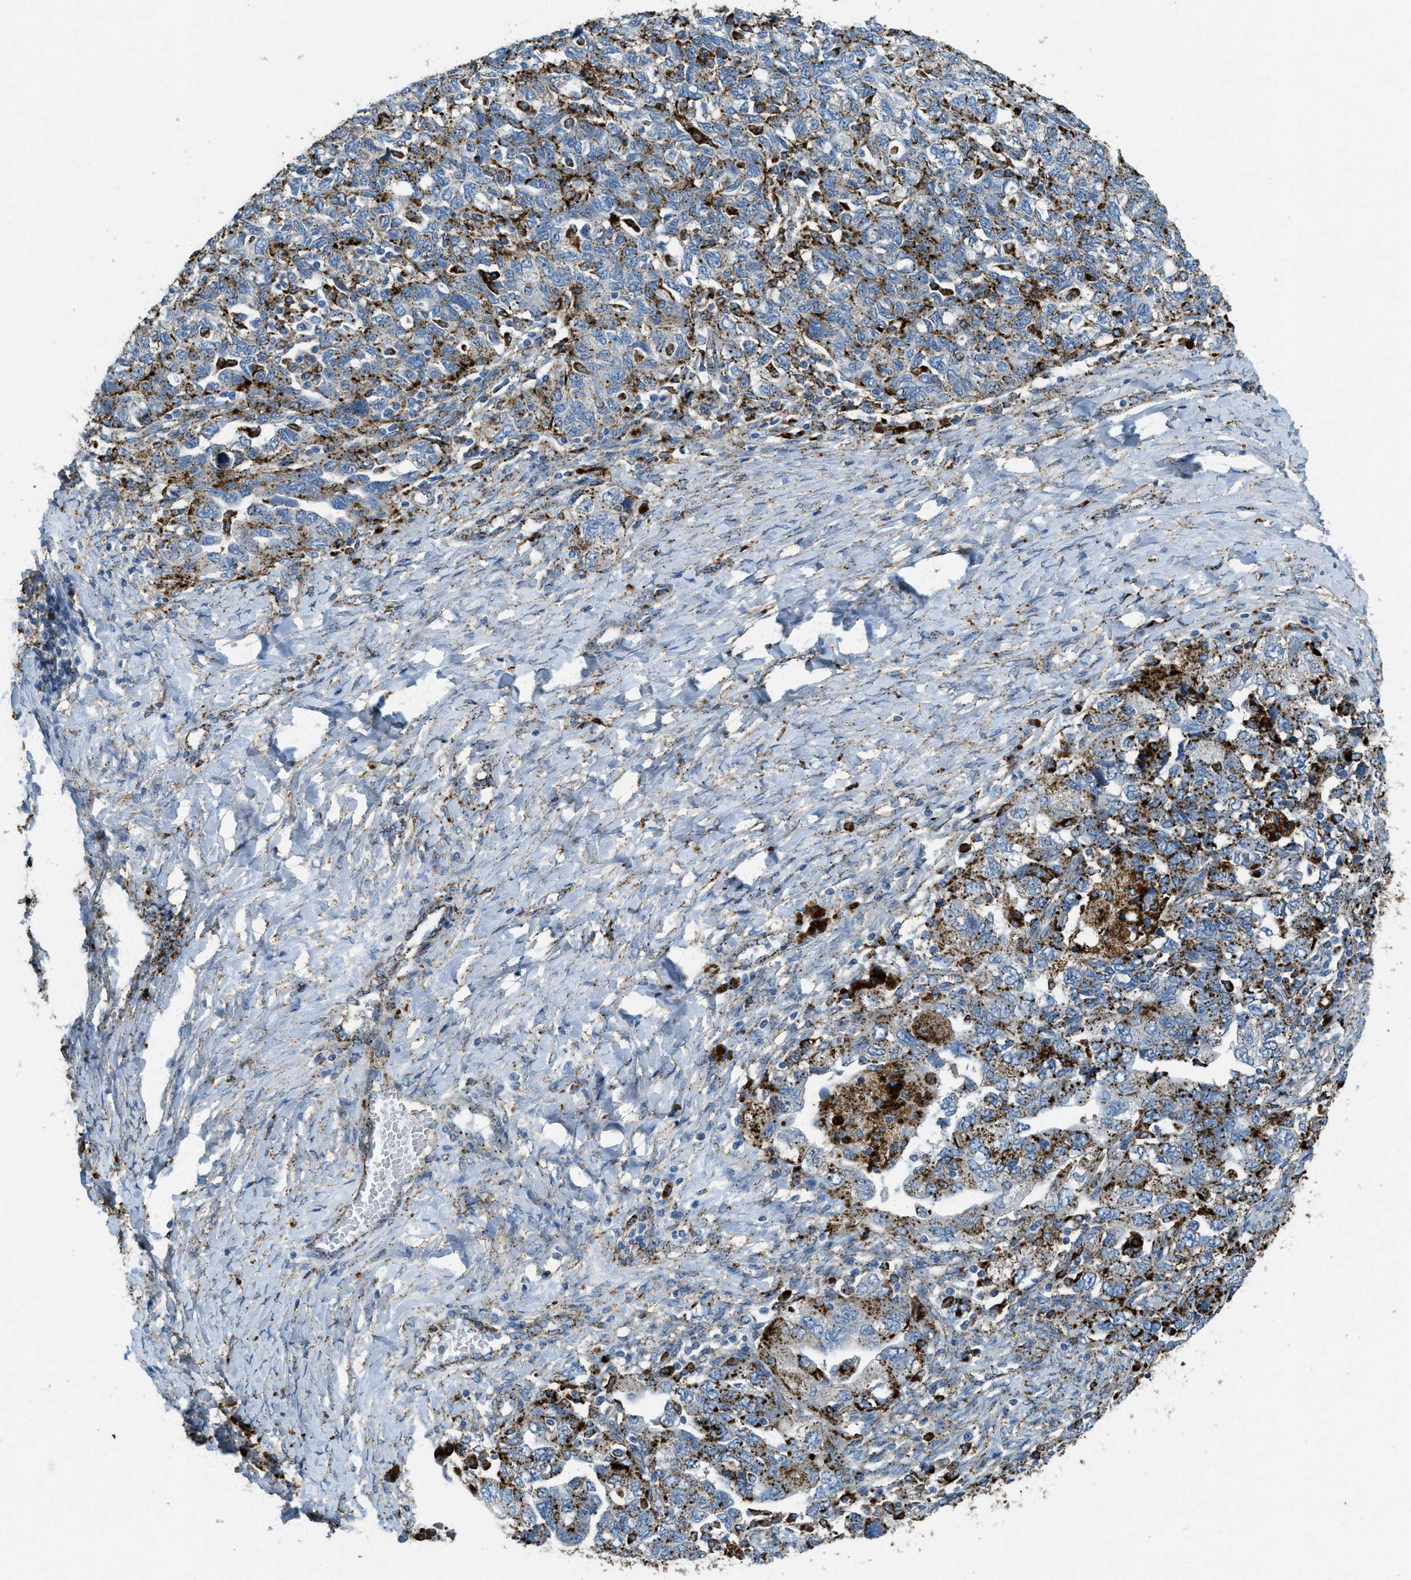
{"staining": {"intensity": "strong", "quantity": ">75%", "location": "cytoplasmic/membranous"}, "tissue": "ovarian cancer", "cell_type": "Tumor cells", "image_type": "cancer", "snomed": [{"axis": "morphology", "description": "Carcinoma, NOS"}, {"axis": "morphology", "description": "Cystadenocarcinoma, serous, NOS"}, {"axis": "topography", "description": "Ovary"}], "caption": "A brown stain labels strong cytoplasmic/membranous positivity of a protein in serous cystadenocarcinoma (ovarian) tumor cells.", "gene": "SCARB2", "patient": {"sex": "female", "age": 69}}